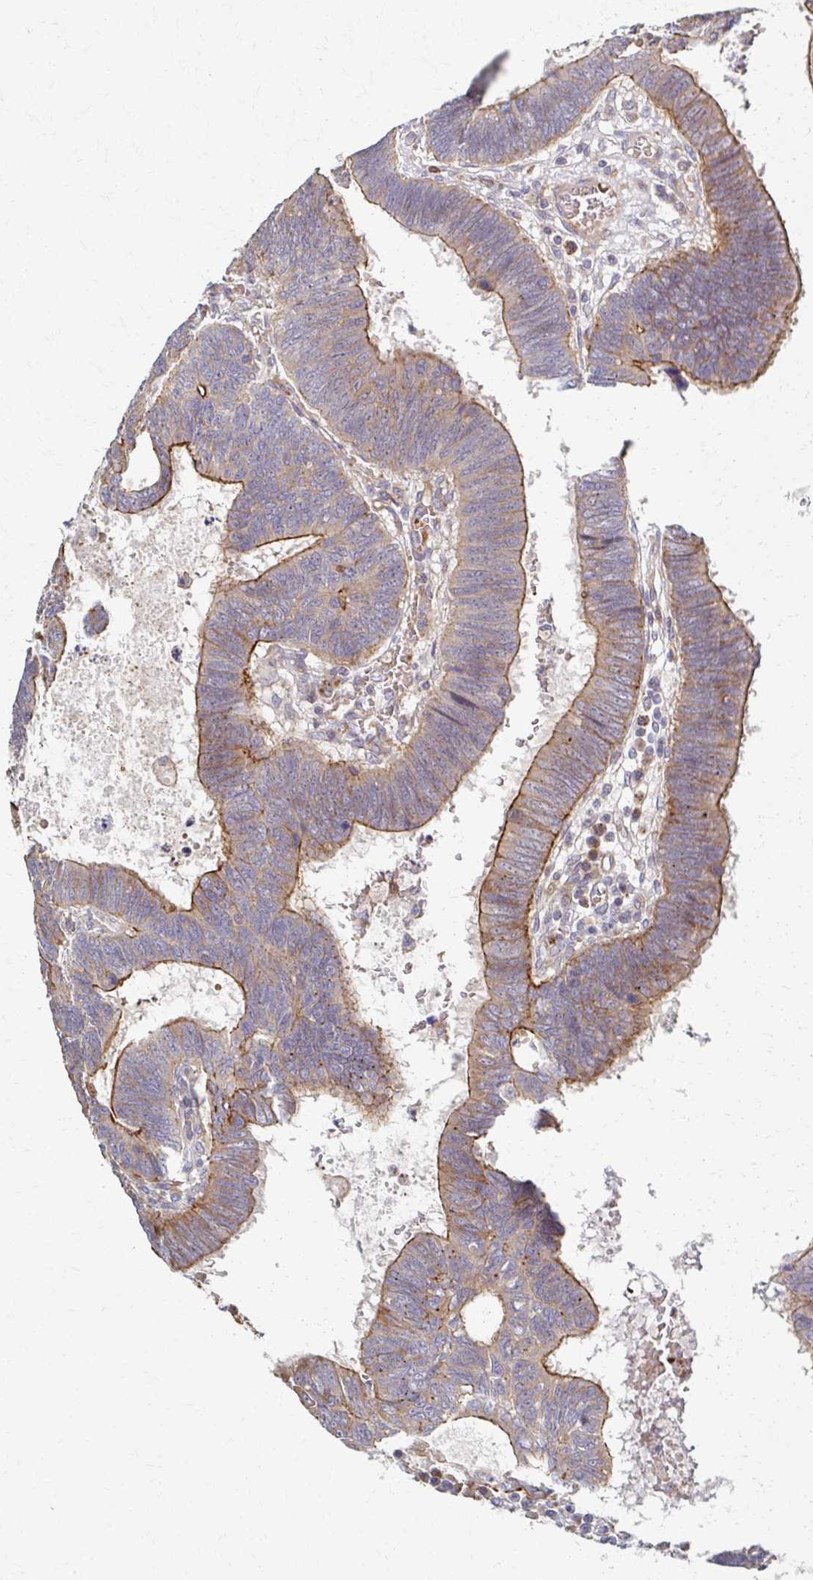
{"staining": {"intensity": "moderate", "quantity": "25%-75%", "location": "cytoplasmic/membranous"}, "tissue": "colorectal cancer", "cell_type": "Tumor cells", "image_type": "cancer", "snomed": [{"axis": "morphology", "description": "Adenocarcinoma, NOS"}, {"axis": "topography", "description": "Colon"}], "caption": "Moderate cytoplasmic/membranous positivity is appreciated in approximately 25%-75% of tumor cells in colorectal cancer (adenocarcinoma).", "gene": "SKA2", "patient": {"sex": "male", "age": 62}}